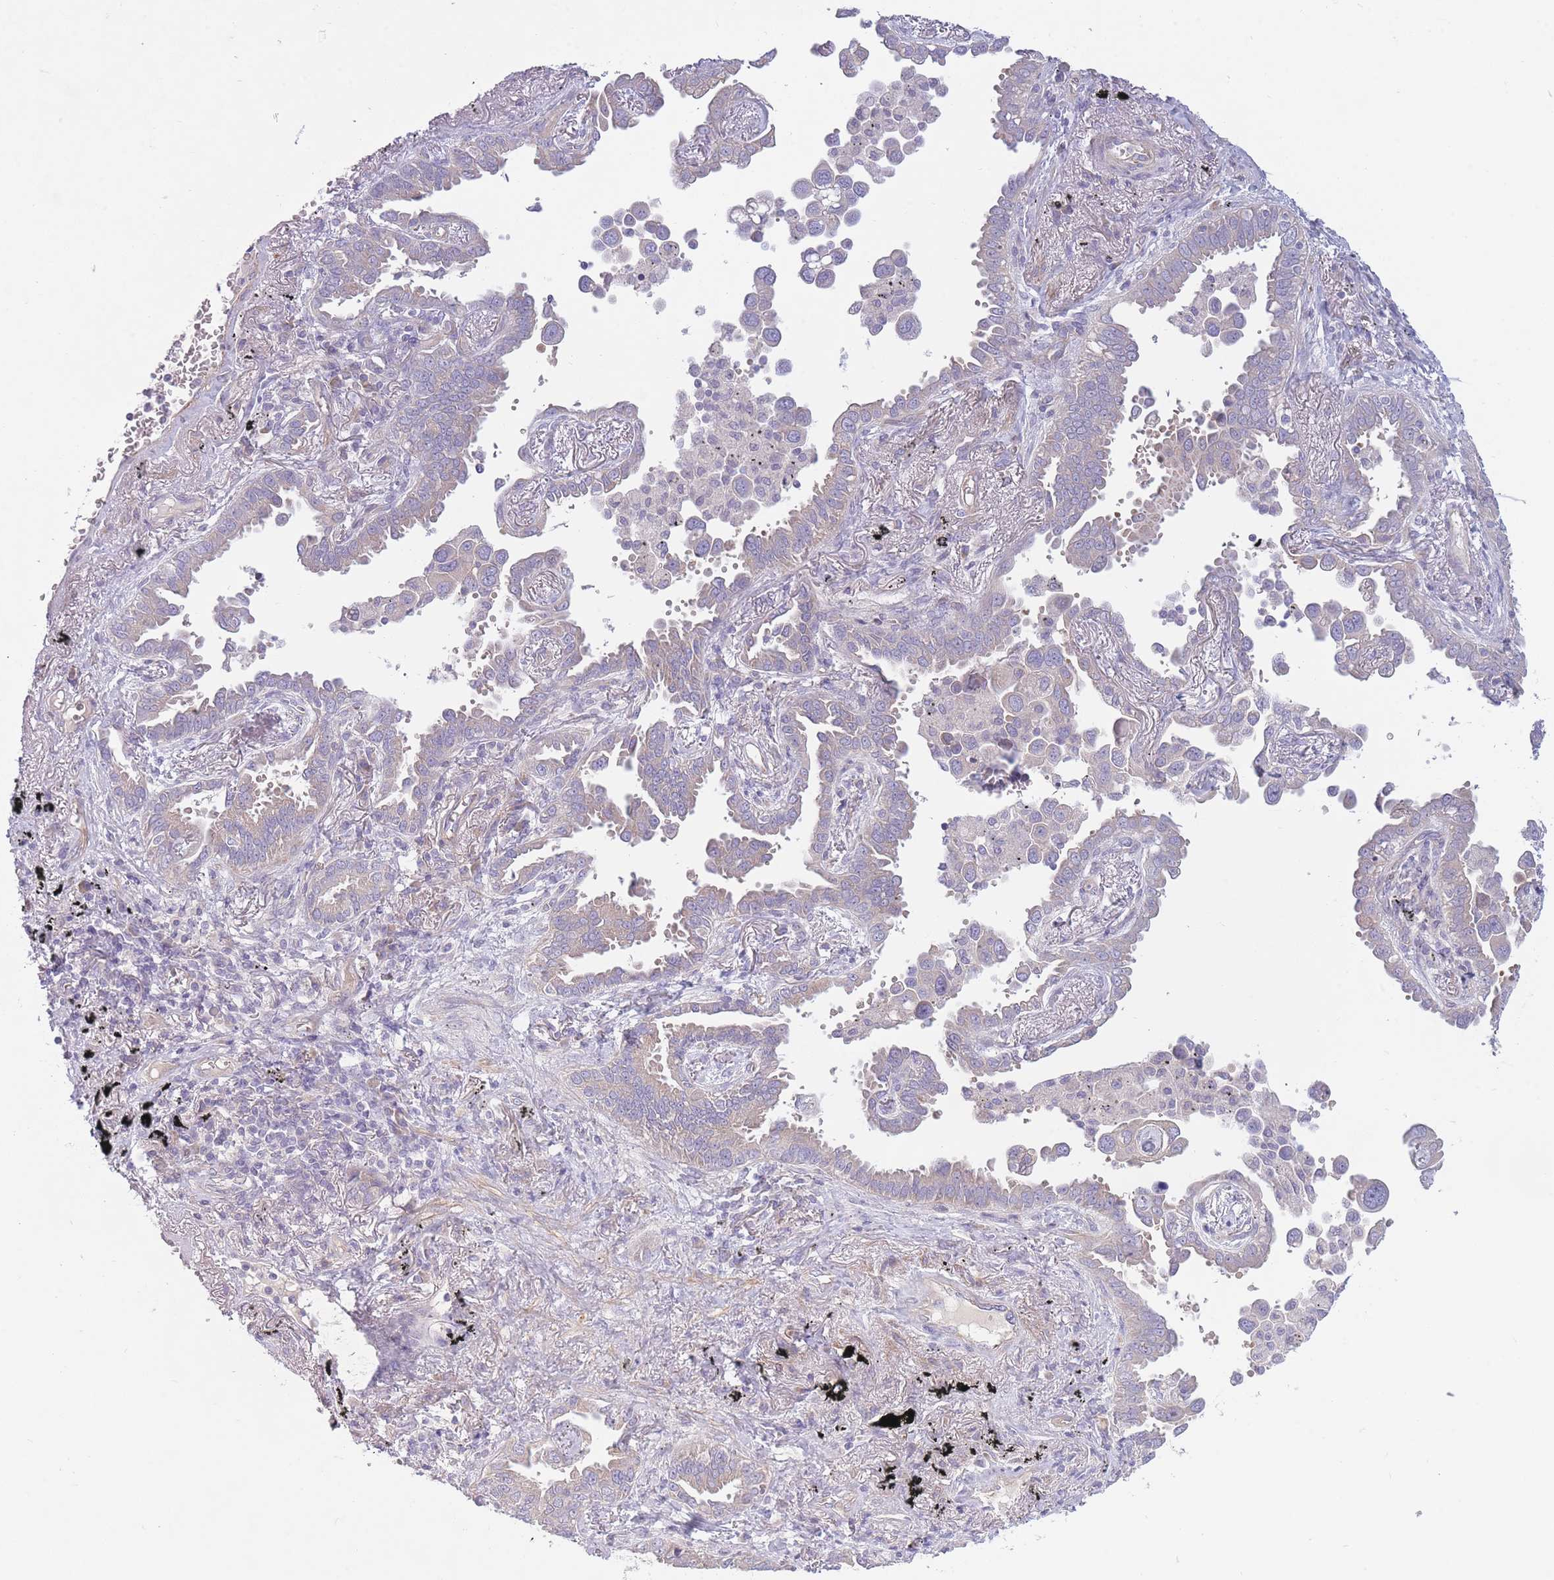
{"staining": {"intensity": "negative", "quantity": "none", "location": "none"}, "tissue": "lung cancer", "cell_type": "Tumor cells", "image_type": "cancer", "snomed": [{"axis": "morphology", "description": "Adenocarcinoma, NOS"}, {"axis": "topography", "description": "Lung"}], "caption": "Tumor cells show no significant protein expression in lung cancer (adenocarcinoma).", "gene": "PNPLA5", "patient": {"sex": "male", "age": 67}}